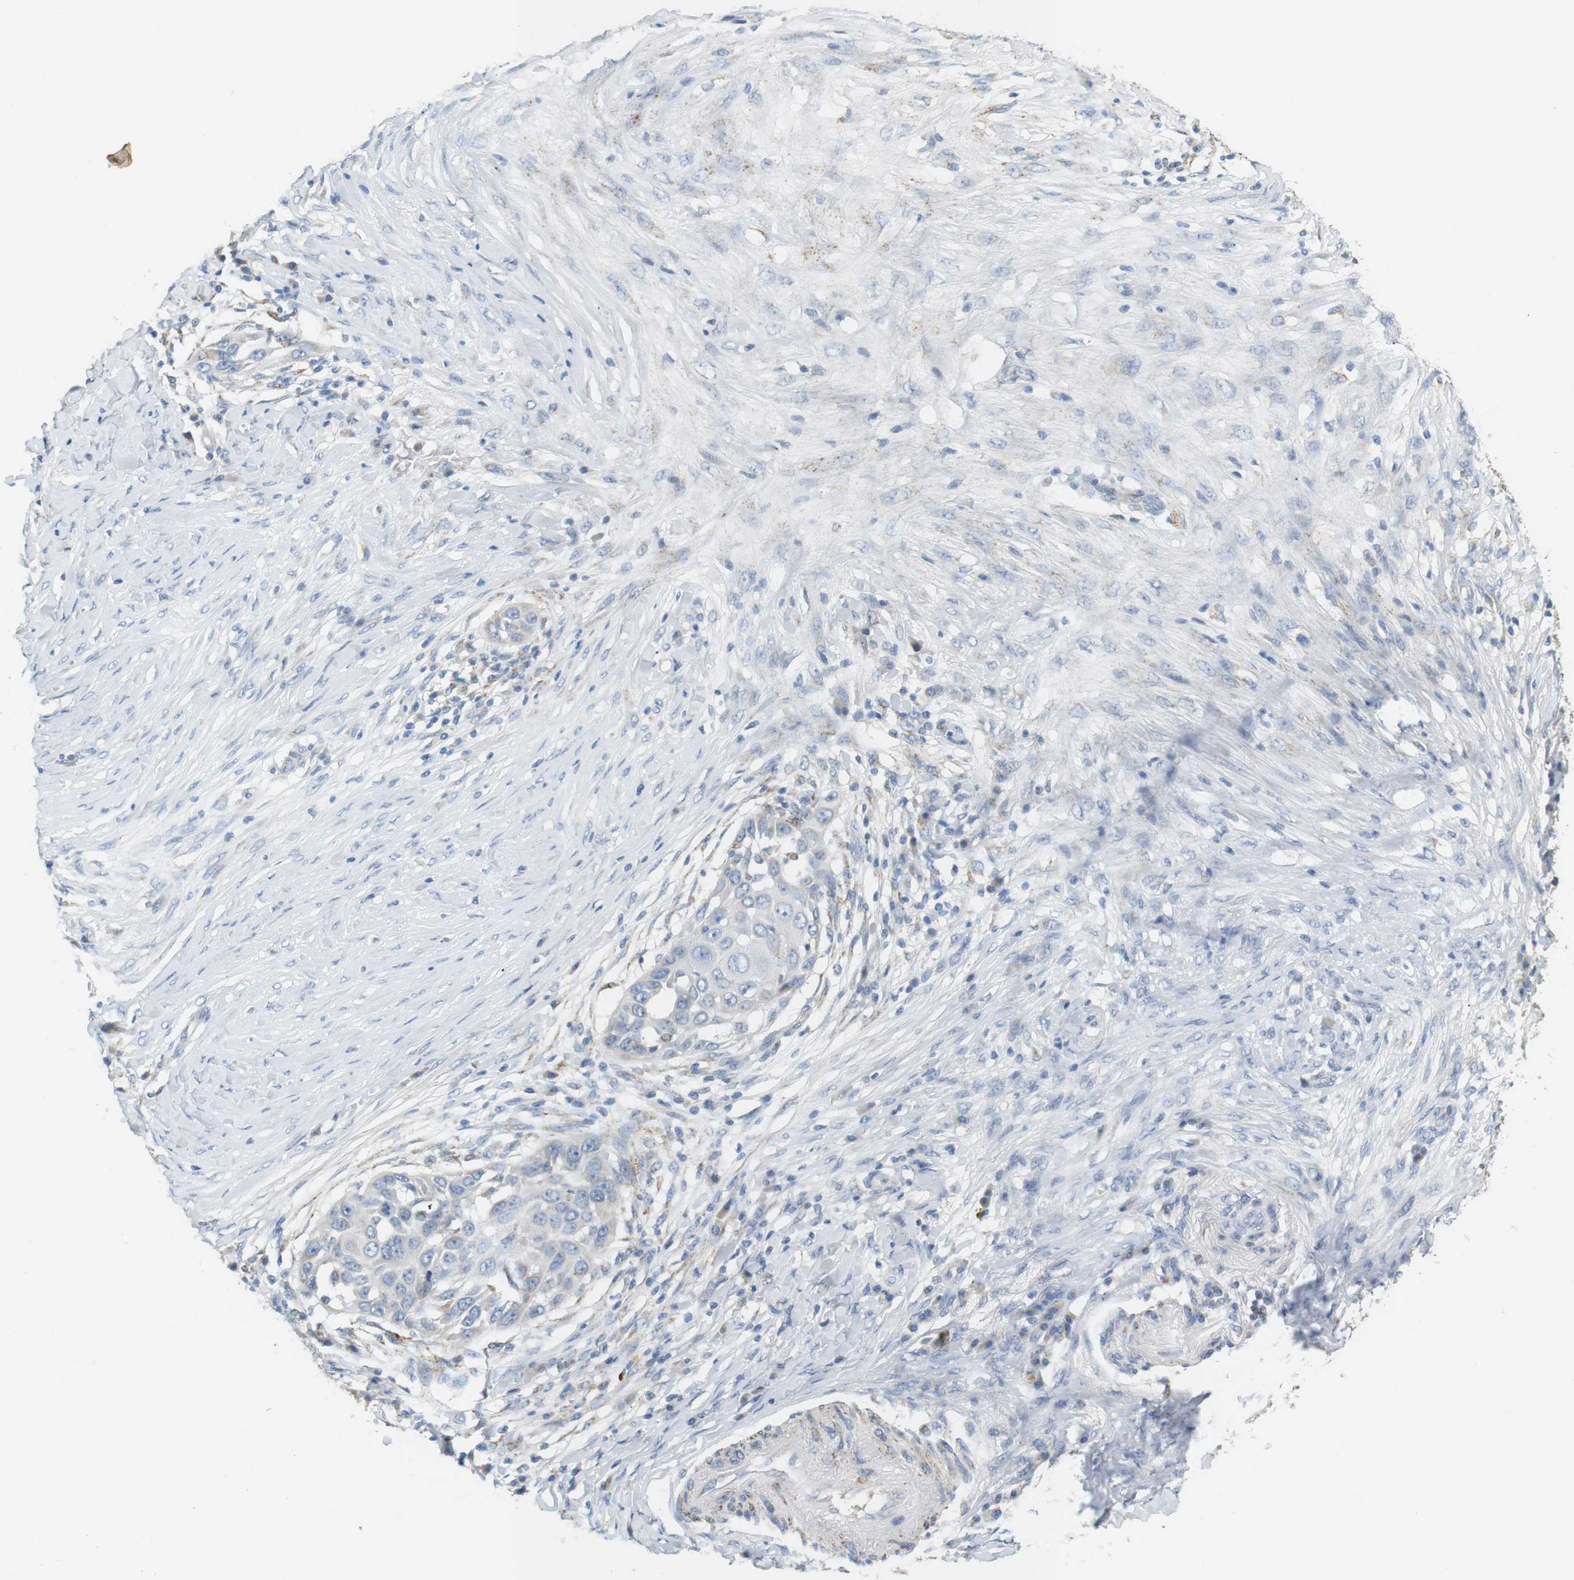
{"staining": {"intensity": "negative", "quantity": "none", "location": "none"}, "tissue": "skin cancer", "cell_type": "Tumor cells", "image_type": "cancer", "snomed": [{"axis": "morphology", "description": "Squamous cell carcinoma, NOS"}, {"axis": "topography", "description": "Skin"}], "caption": "Human skin cancer (squamous cell carcinoma) stained for a protein using IHC demonstrates no expression in tumor cells.", "gene": "CD300E", "patient": {"sex": "female", "age": 44}}